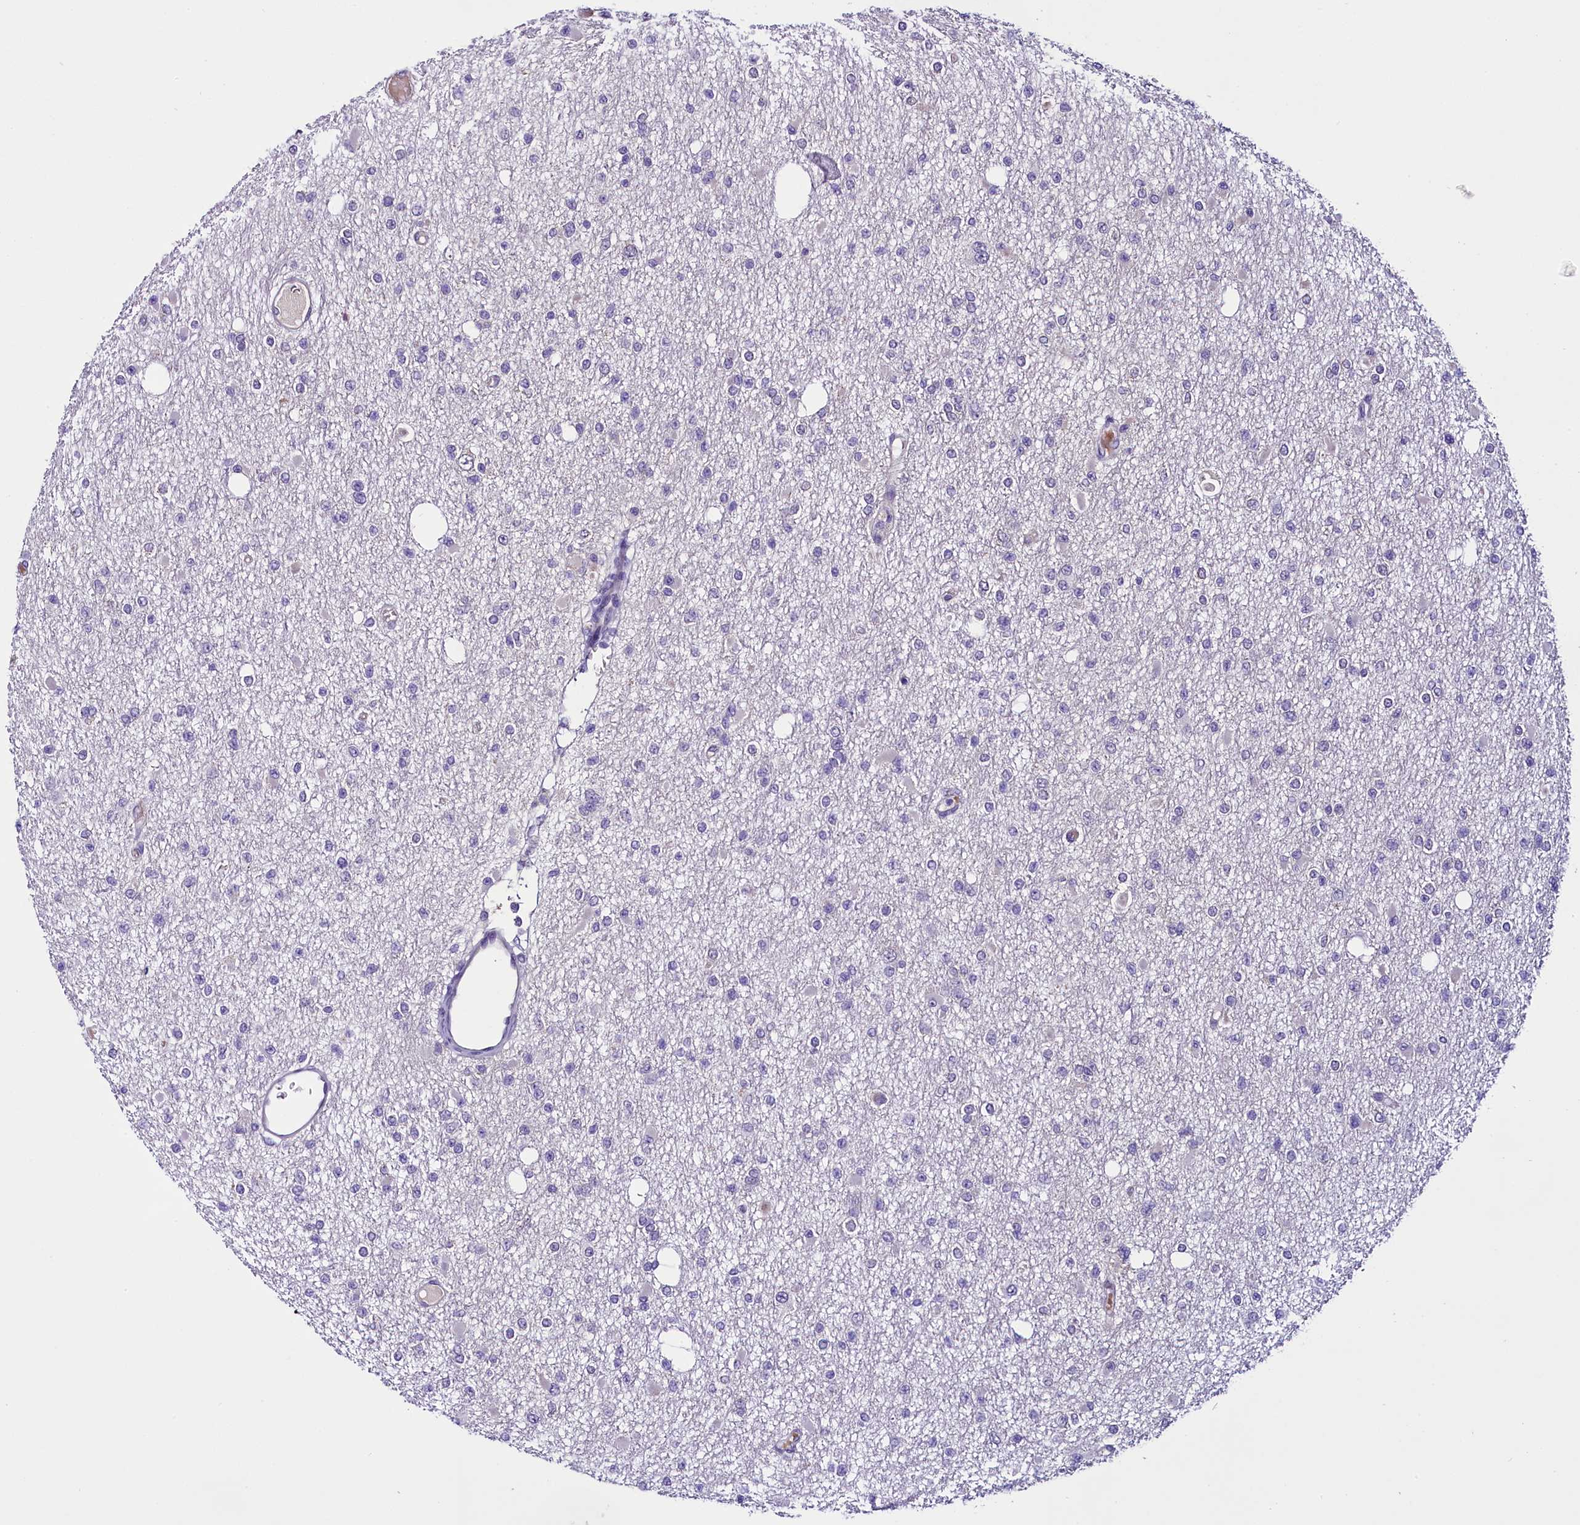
{"staining": {"intensity": "negative", "quantity": "none", "location": "none"}, "tissue": "glioma", "cell_type": "Tumor cells", "image_type": "cancer", "snomed": [{"axis": "morphology", "description": "Glioma, malignant, Low grade"}, {"axis": "topography", "description": "Brain"}], "caption": "A histopathology image of glioma stained for a protein shows no brown staining in tumor cells.", "gene": "C9orf40", "patient": {"sex": "female", "age": 22}}